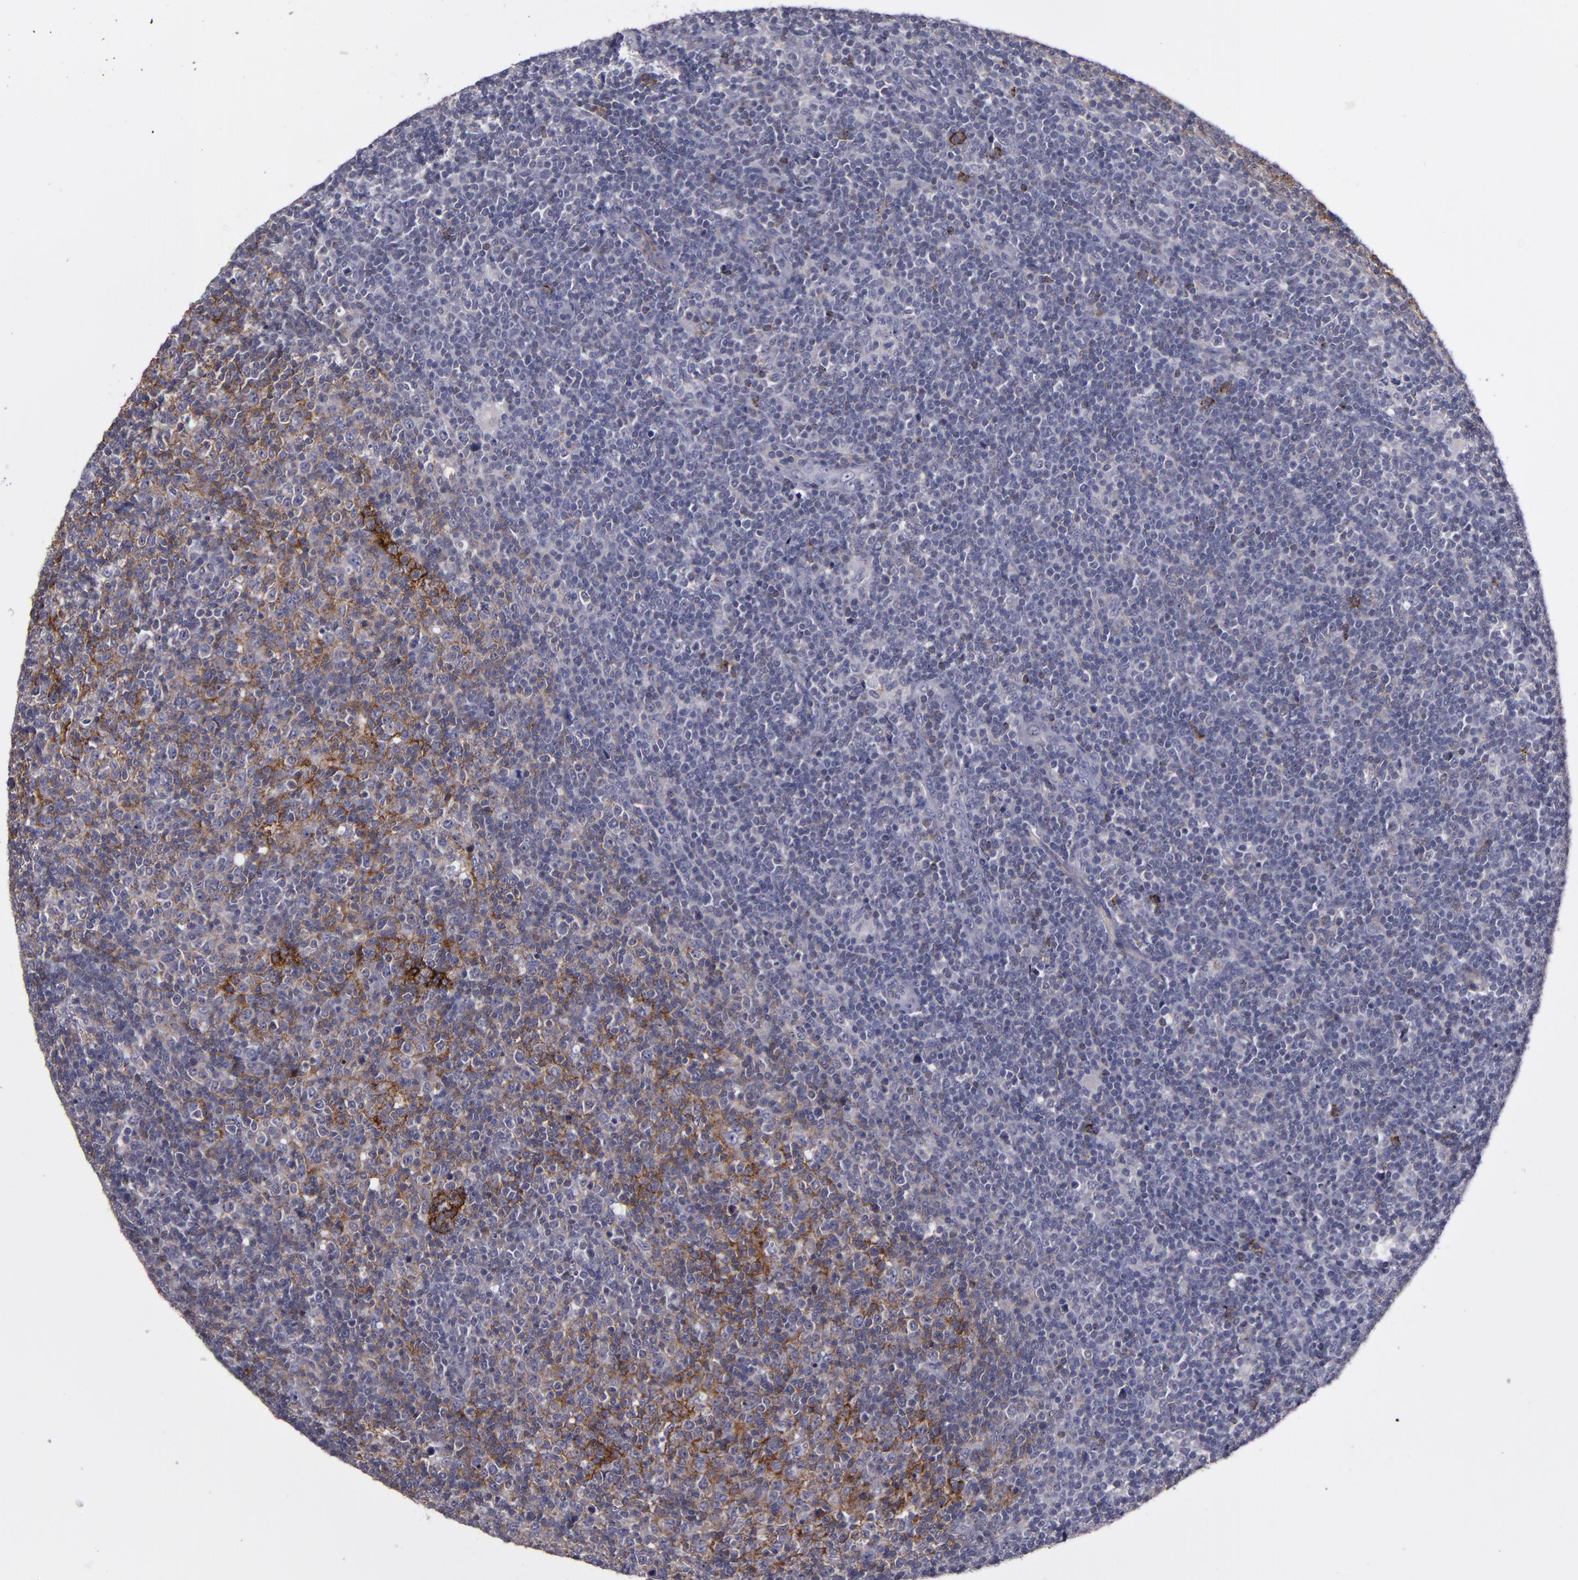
{"staining": {"intensity": "weak", "quantity": "<25%", "location": "cytoplasmic/membranous"}, "tissue": "lymphoma", "cell_type": "Tumor cells", "image_type": "cancer", "snomed": [{"axis": "morphology", "description": "Malignant lymphoma, non-Hodgkin's type, Low grade"}, {"axis": "topography", "description": "Lymph node"}], "caption": "Human low-grade malignant lymphoma, non-Hodgkin's type stained for a protein using immunohistochemistry (IHC) reveals no staining in tumor cells.", "gene": "MFGE8", "patient": {"sex": "male", "age": 70}}